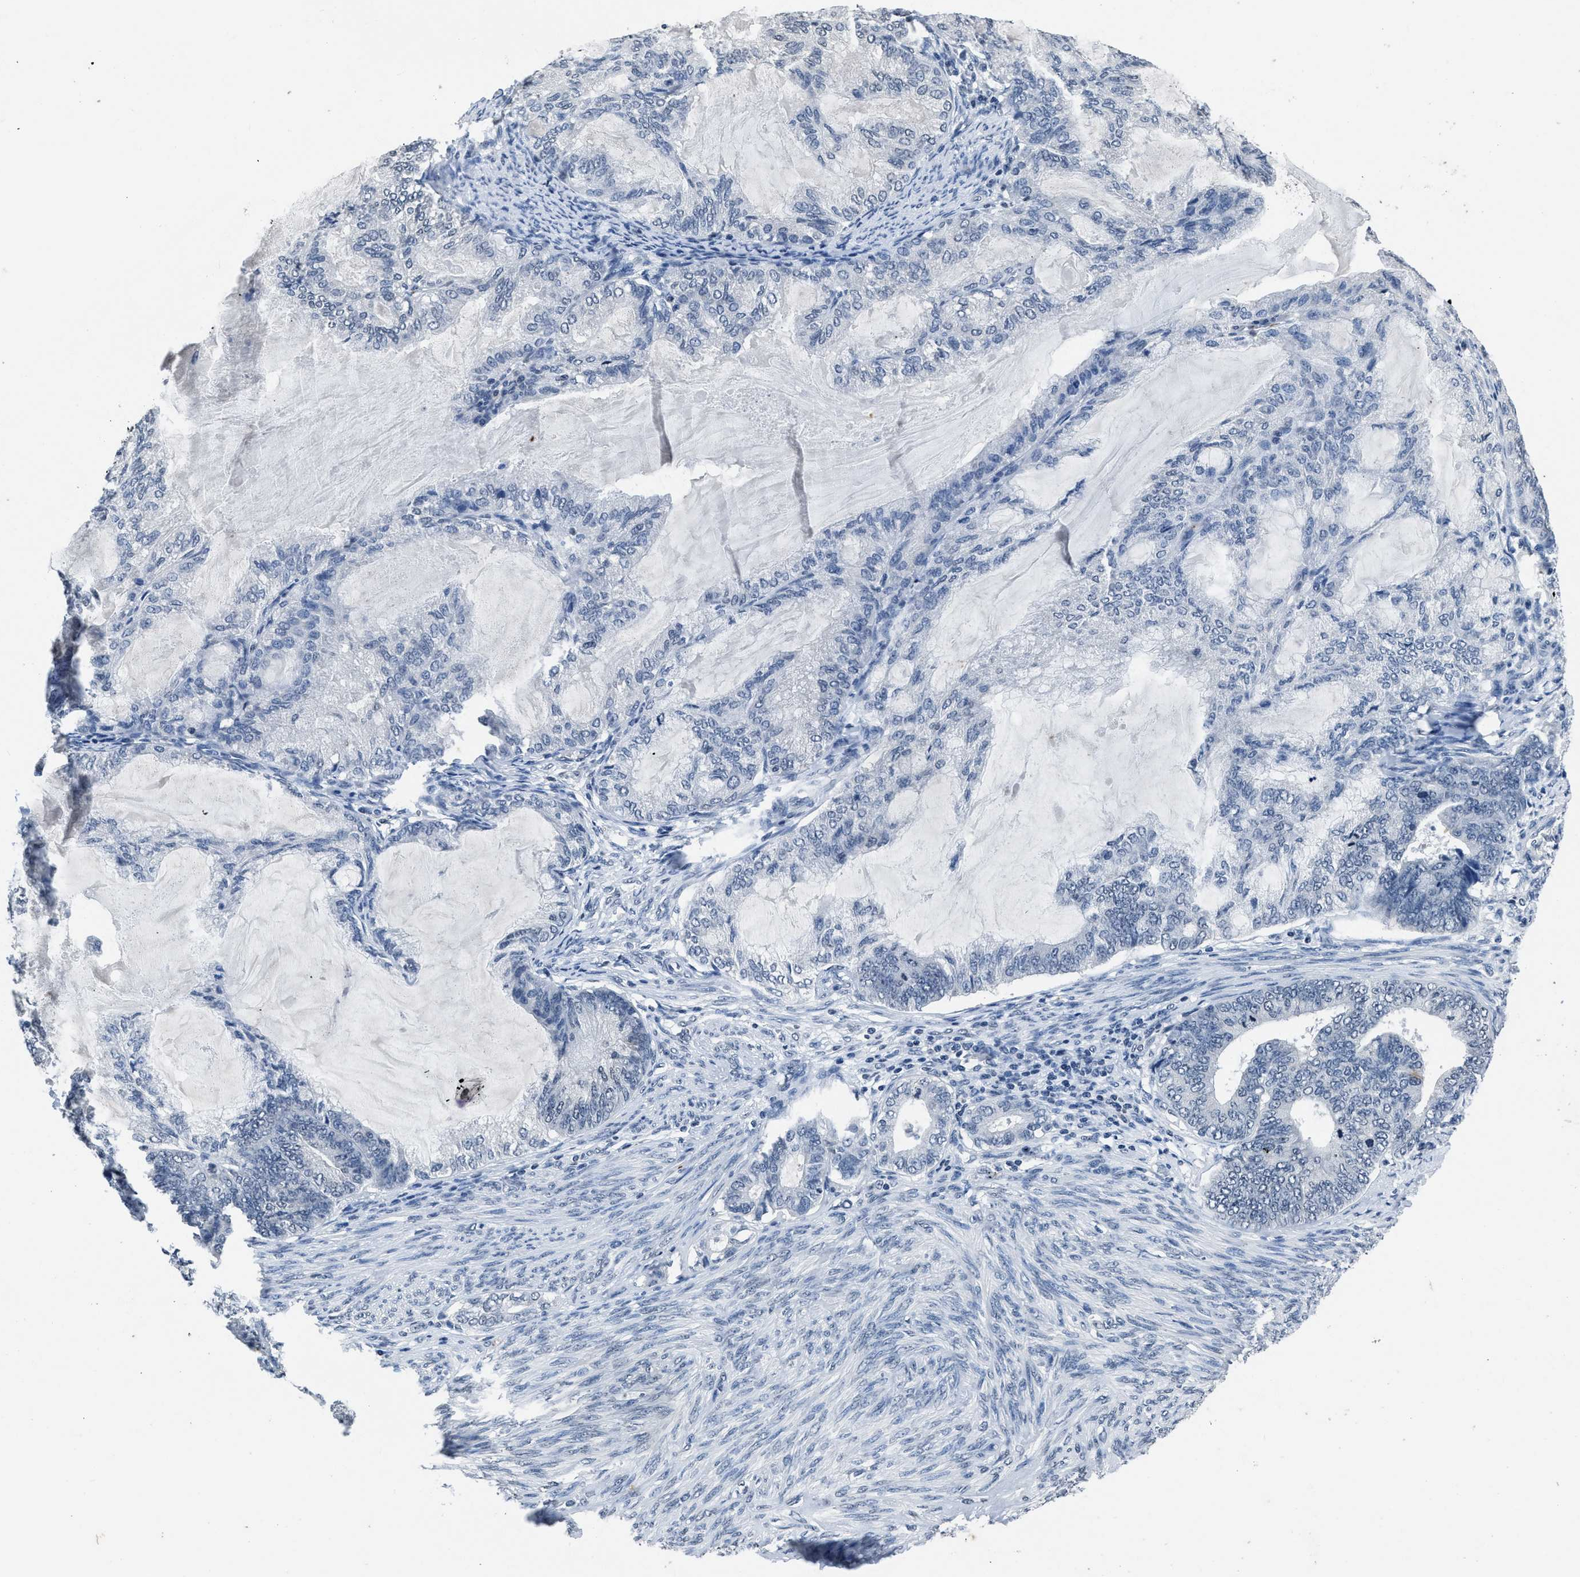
{"staining": {"intensity": "negative", "quantity": "none", "location": "none"}, "tissue": "endometrial cancer", "cell_type": "Tumor cells", "image_type": "cancer", "snomed": [{"axis": "morphology", "description": "Adenocarcinoma, NOS"}, {"axis": "topography", "description": "Endometrium"}], "caption": "High magnification brightfield microscopy of adenocarcinoma (endometrial) stained with DAB (brown) and counterstained with hematoxylin (blue): tumor cells show no significant positivity.", "gene": "ITGA2B", "patient": {"sex": "female", "age": 86}}